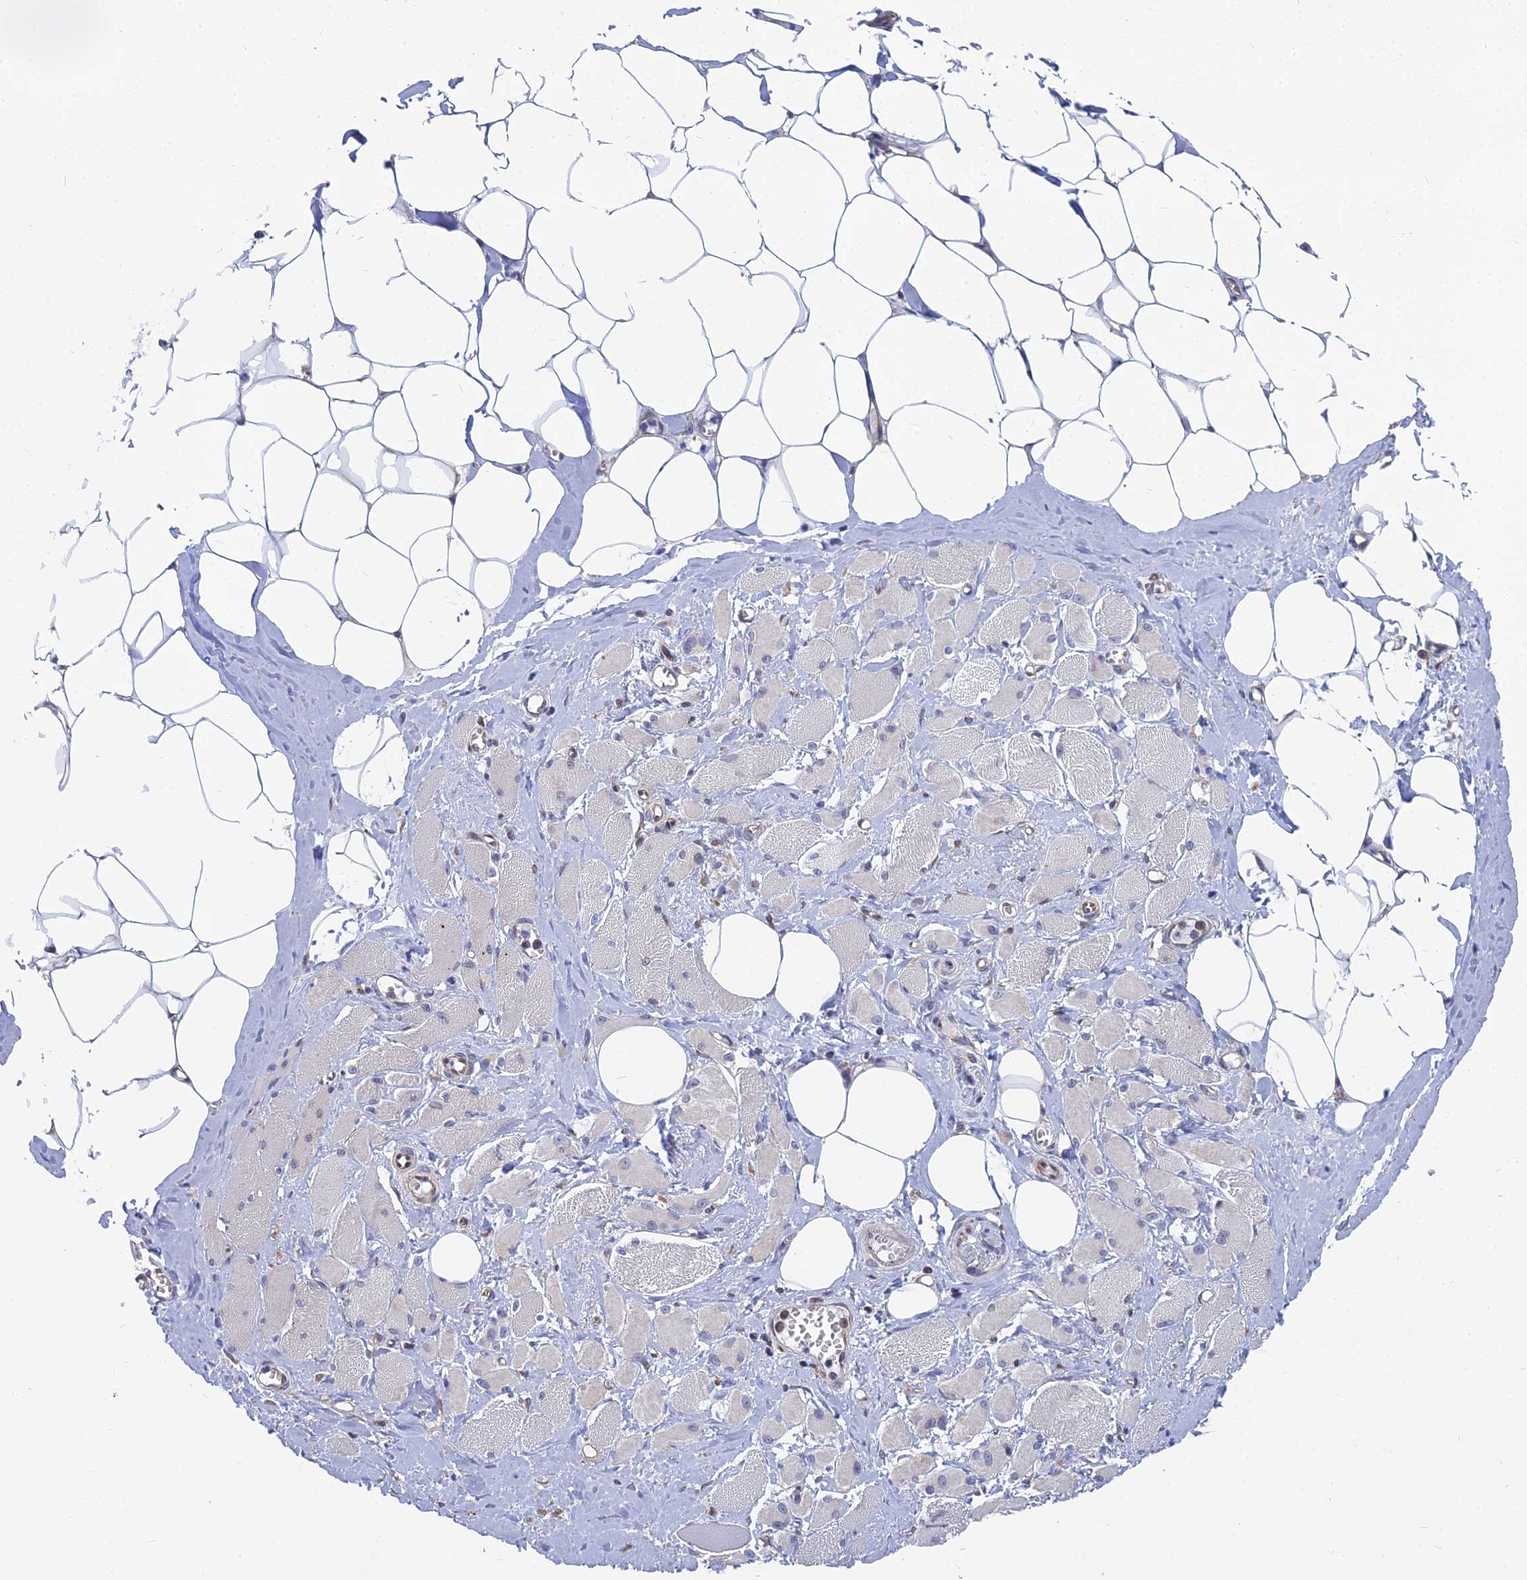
{"staining": {"intensity": "moderate", "quantity": "<25%", "location": "nuclear"}, "tissue": "skeletal muscle", "cell_type": "Myocytes", "image_type": "normal", "snomed": [{"axis": "morphology", "description": "Normal tissue, NOS"}, {"axis": "morphology", "description": "Basal cell carcinoma"}, {"axis": "topography", "description": "Skeletal muscle"}], "caption": "Protein expression analysis of normal human skeletal muscle reveals moderate nuclear staining in about <25% of myocytes. The staining was performed using DAB (3,3'-diaminobenzidine) to visualize the protein expression in brown, while the nuclei were stained in blue with hematoxylin (Magnification: 20x).", "gene": "KIAA1143", "patient": {"sex": "female", "age": 64}}